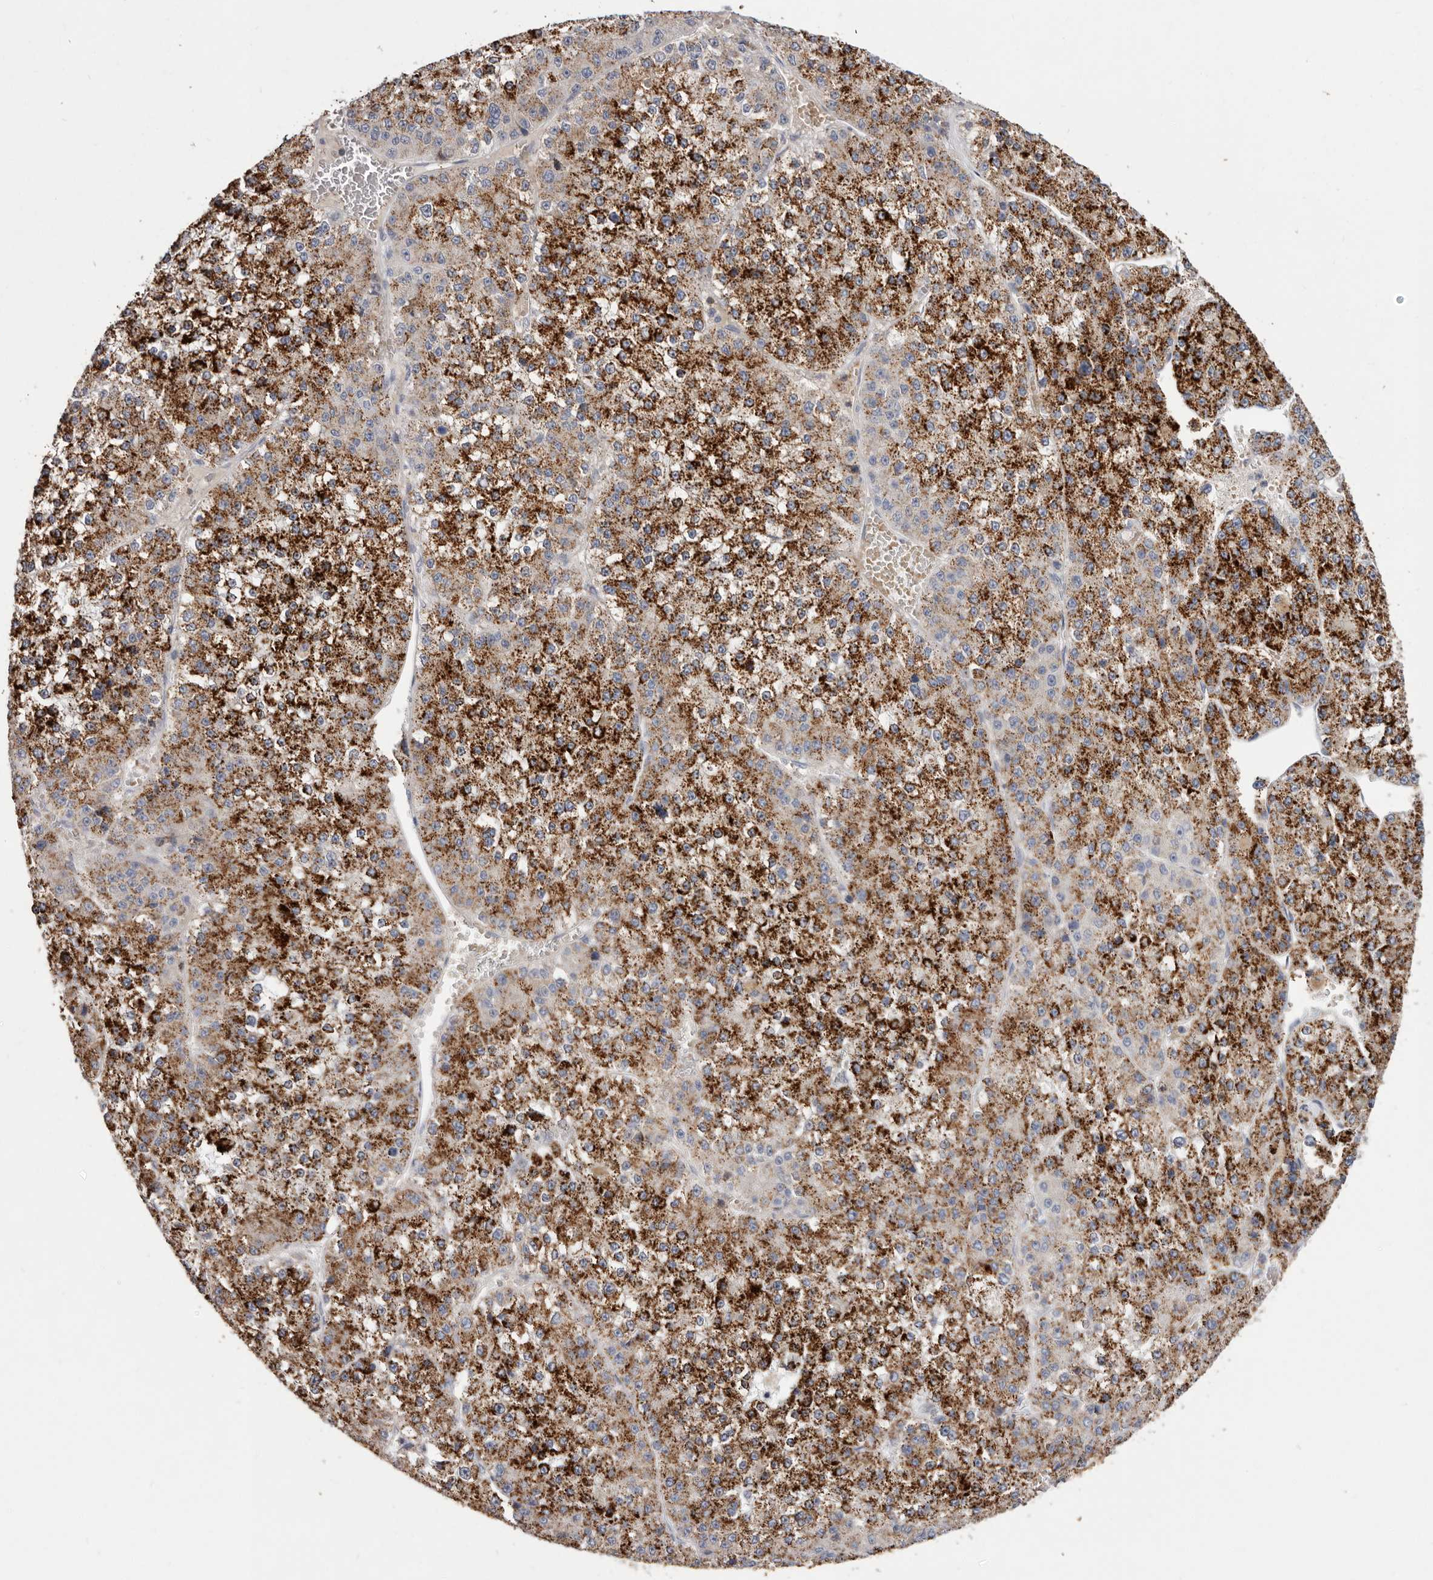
{"staining": {"intensity": "strong", "quantity": ">75%", "location": "cytoplasmic/membranous"}, "tissue": "liver cancer", "cell_type": "Tumor cells", "image_type": "cancer", "snomed": [{"axis": "morphology", "description": "Carcinoma, Hepatocellular, NOS"}, {"axis": "topography", "description": "Liver"}], "caption": "This is an image of immunohistochemistry (IHC) staining of liver cancer, which shows strong expression in the cytoplasmic/membranous of tumor cells.", "gene": "S1PR5", "patient": {"sex": "female", "age": 73}}